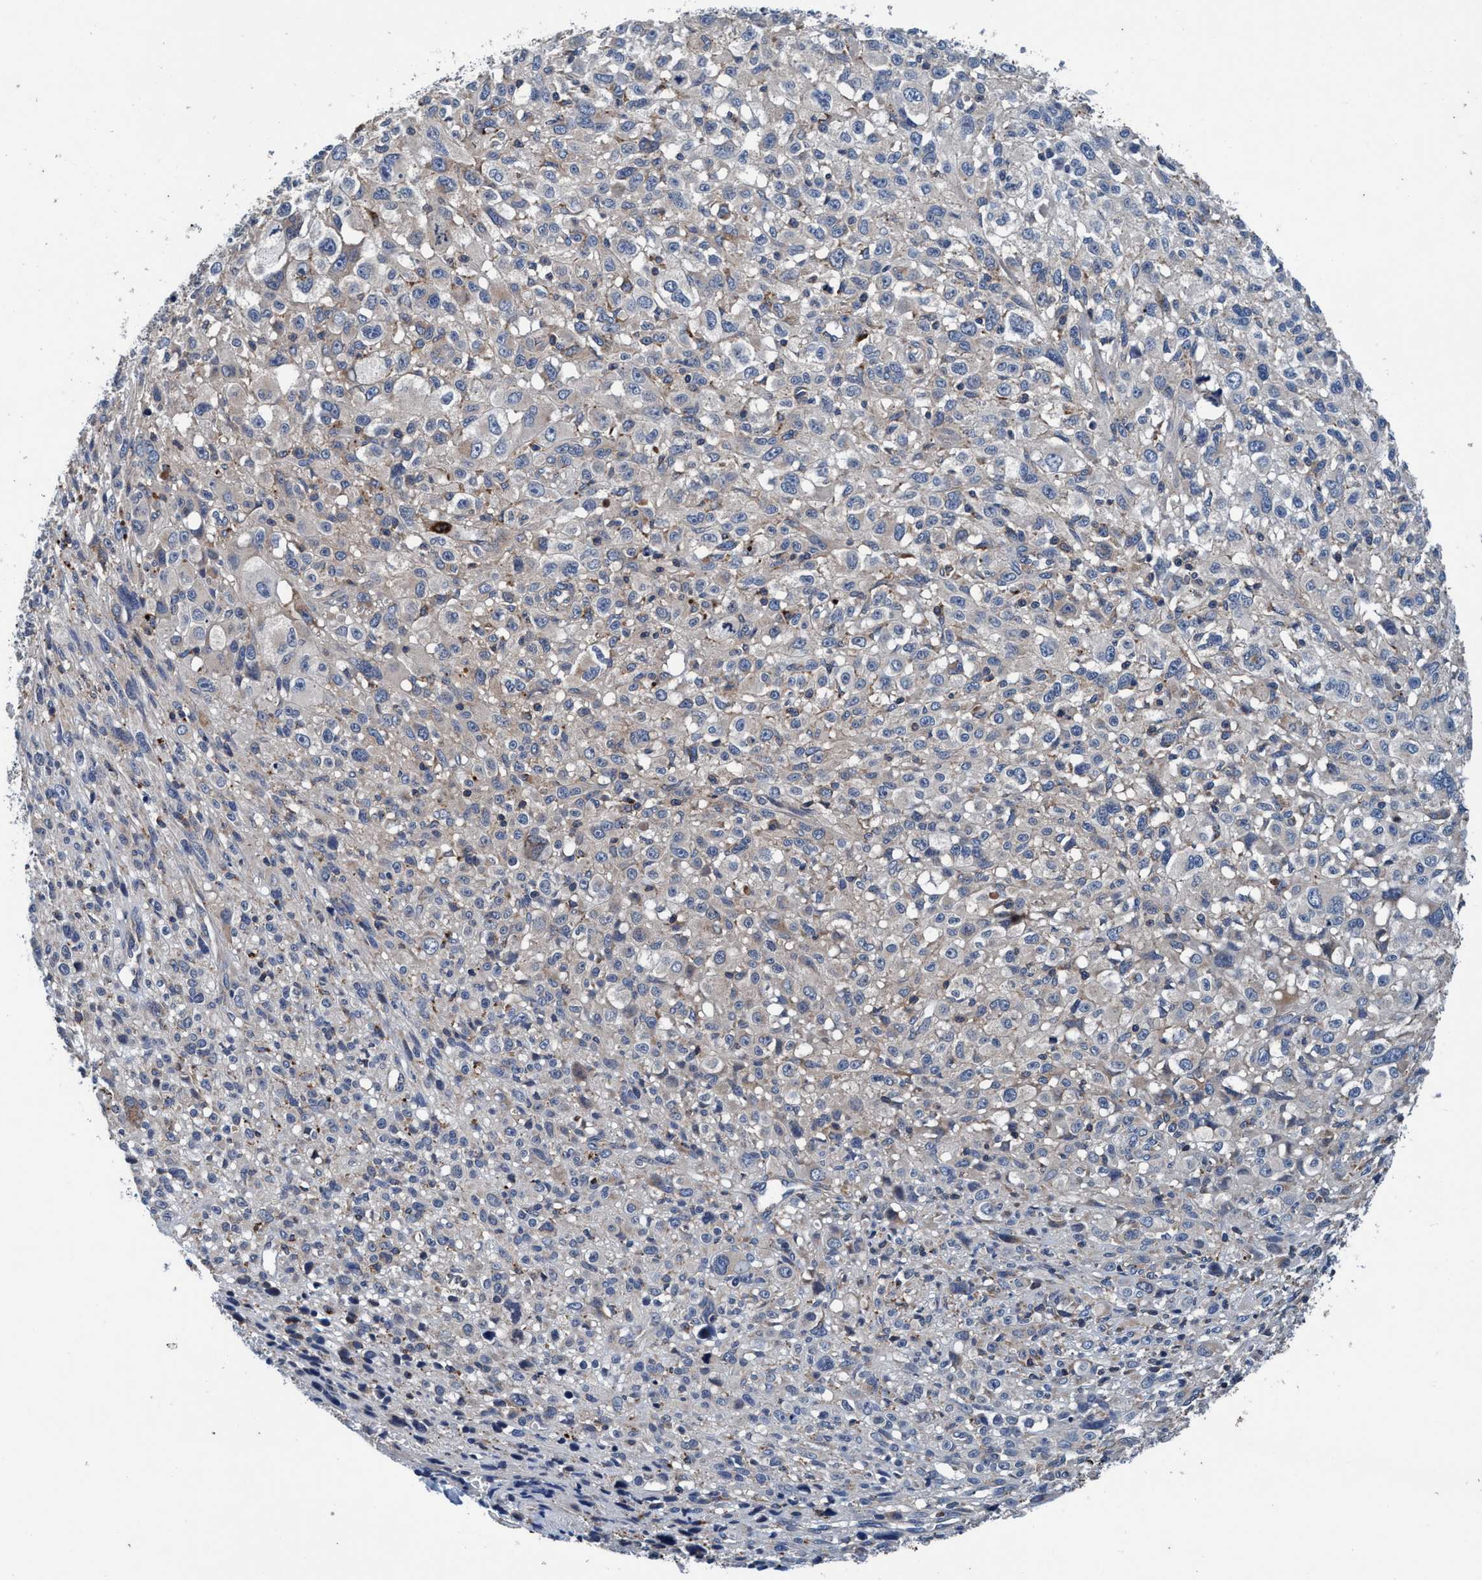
{"staining": {"intensity": "negative", "quantity": "none", "location": "none"}, "tissue": "melanoma", "cell_type": "Tumor cells", "image_type": "cancer", "snomed": [{"axis": "morphology", "description": "Malignant melanoma, NOS"}, {"axis": "topography", "description": "Skin"}], "caption": "Human melanoma stained for a protein using IHC reveals no staining in tumor cells.", "gene": "ENDOG", "patient": {"sex": "female", "age": 55}}